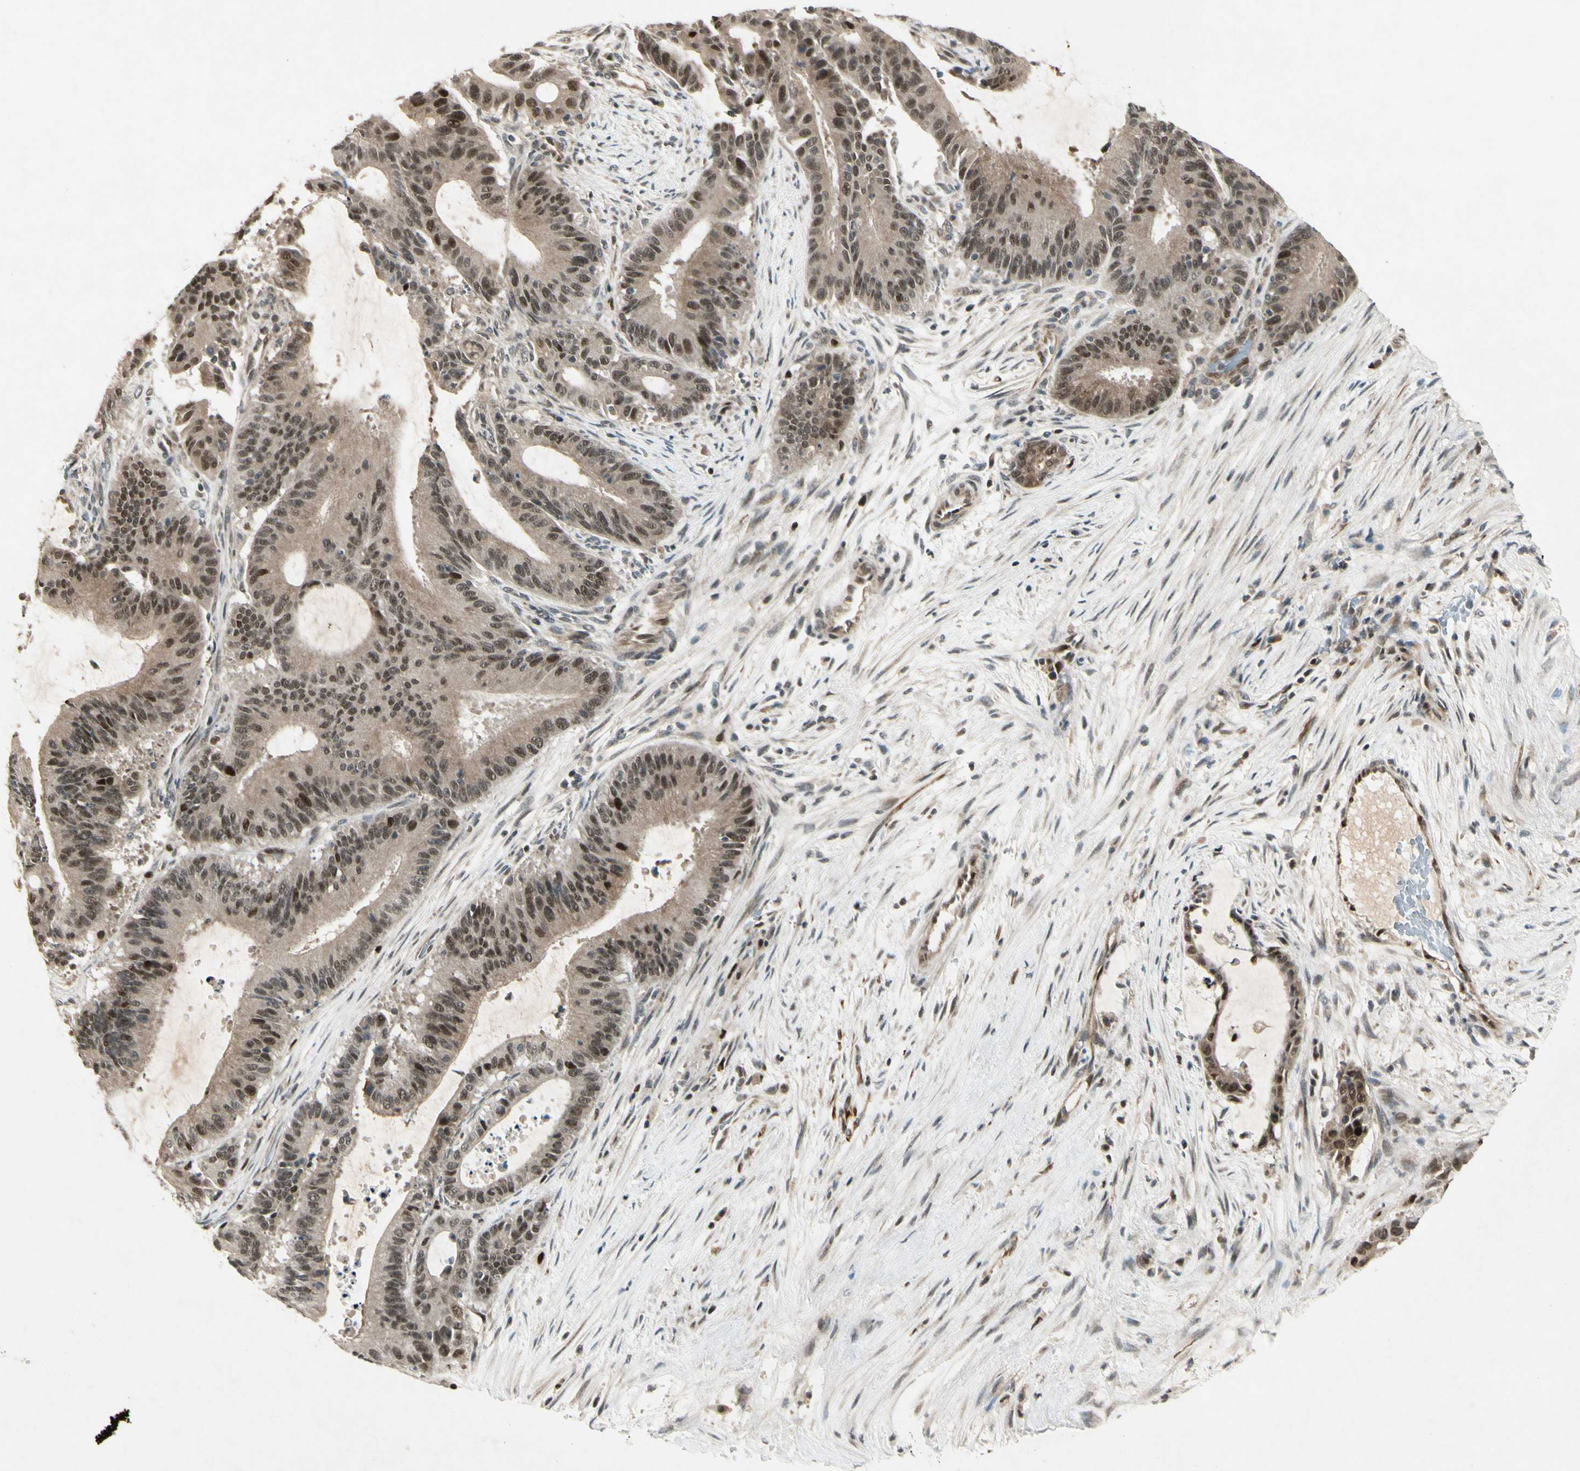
{"staining": {"intensity": "moderate", "quantity": ">75%", "location": "cytoplasmic/membranous,nuclear"}, "tissue": "liver cancer", "cell_type": "Tumor cells", "image_type": "cancer", "snomed": [{"axis": "morphology", "description": "Cholangiocarcinoma"}, {"axis": "topography", "description": "Liver"}], "caption": "The micrograph demonstrates immunohistochemical staining of liver cholangiocarcinoma. There is moderate cytoplasmic/membranous and nuclear positivity is identified in about >75% of tumor cells.", "gene": "CDK11A", "patient": {"sex": "female", "age": 73}}